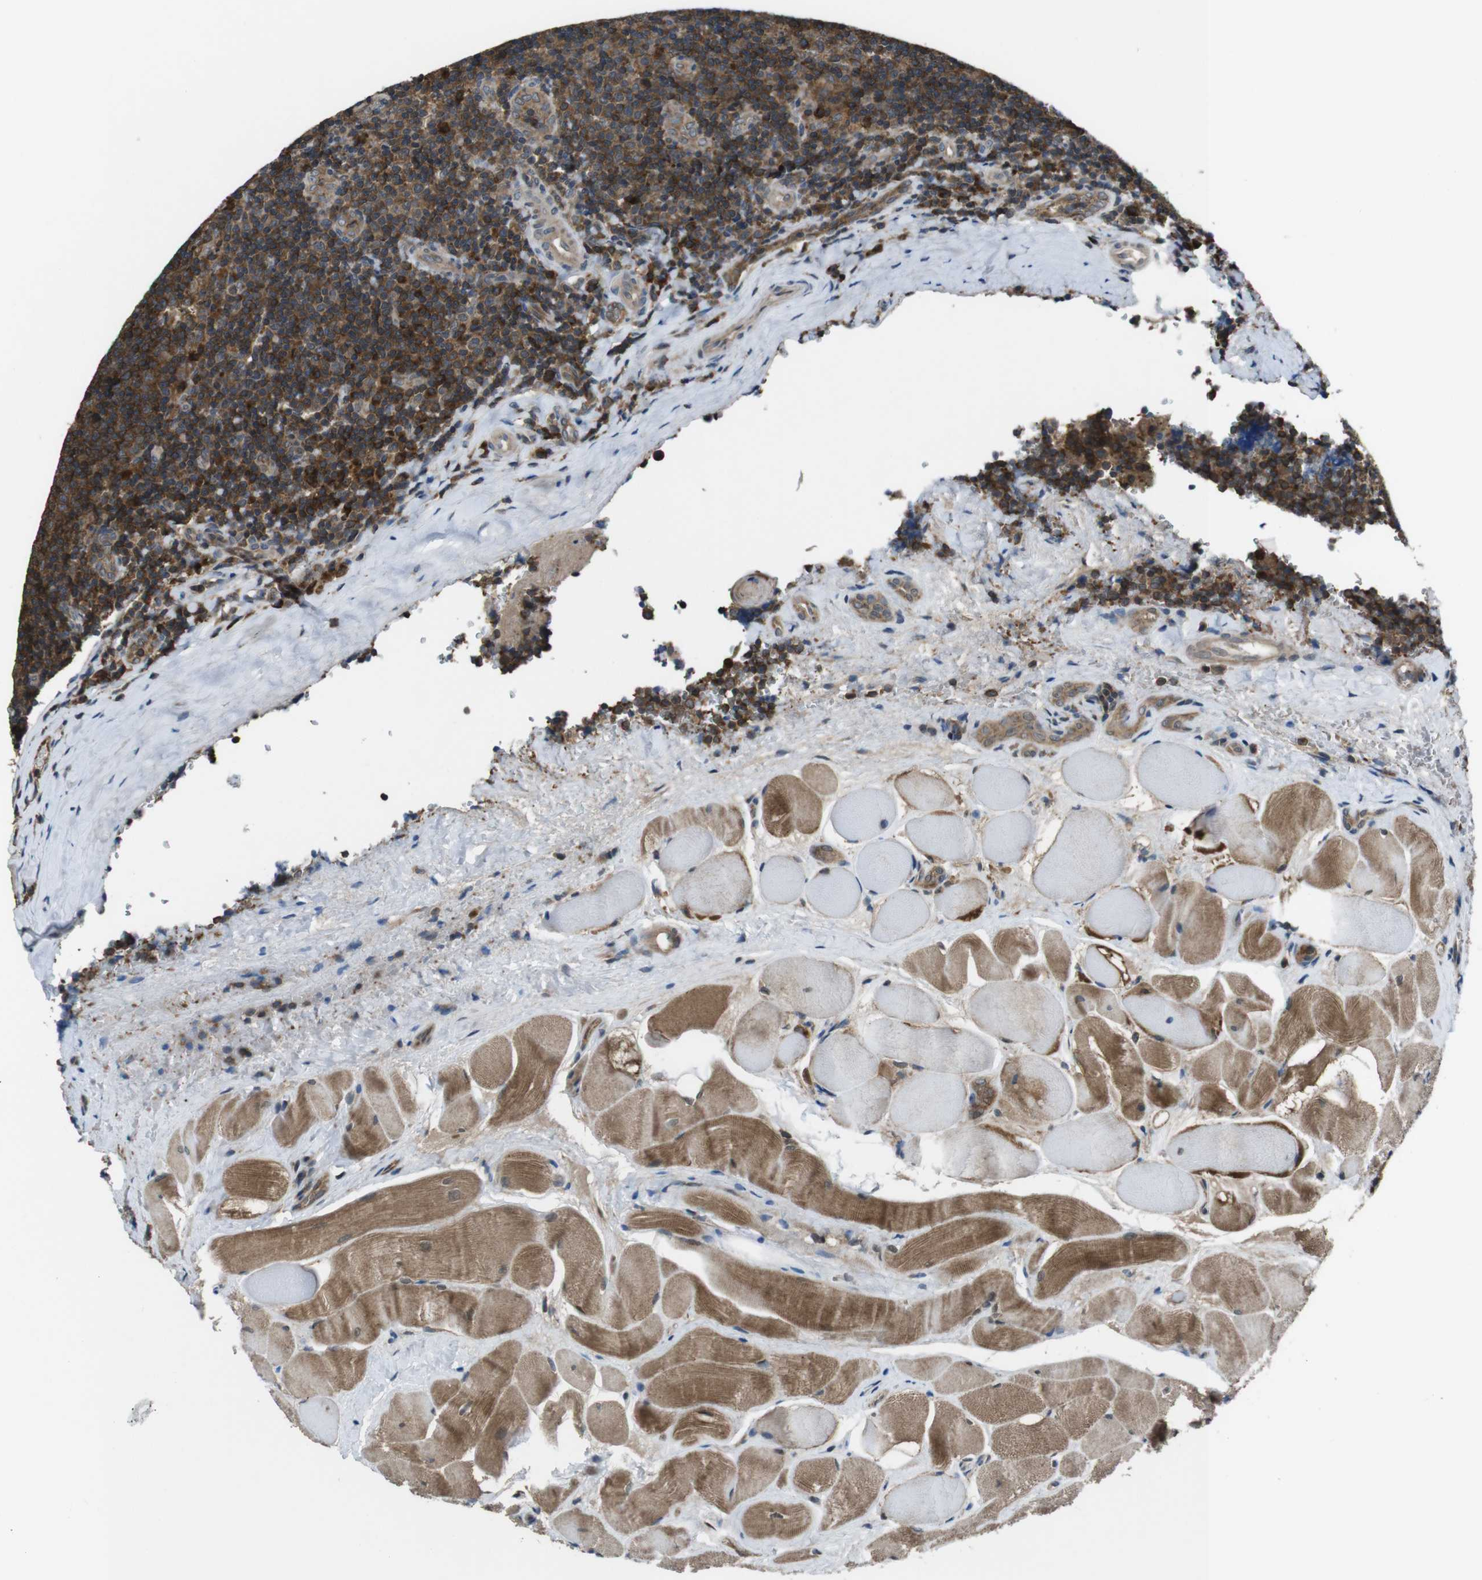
{"staining": {"intensity": "moderate", "quantity": ">75%", "location": "cytoplasmic/membranous"}, "tissue": "tonsil", "cell_type": "Germinal center cells", "image_type": "normal", "snomed": [{"axis": "morphology", "description": "Normal tissue, NOS"}, {"axis": "topography", "description": "Tonsil"}], "caption": "Tonsil stained with immunohistochemistry (IHC) reveals moderate cytoplasmic/membranous positivity in approximately >75% of germinal center cells. (Stains: DAB in brown, nuclei in blue, Microscopy: brightfield microscopy at high magnification).", "gene": "SLC22A23", "patient": {"sex": "male", "age": 17}}